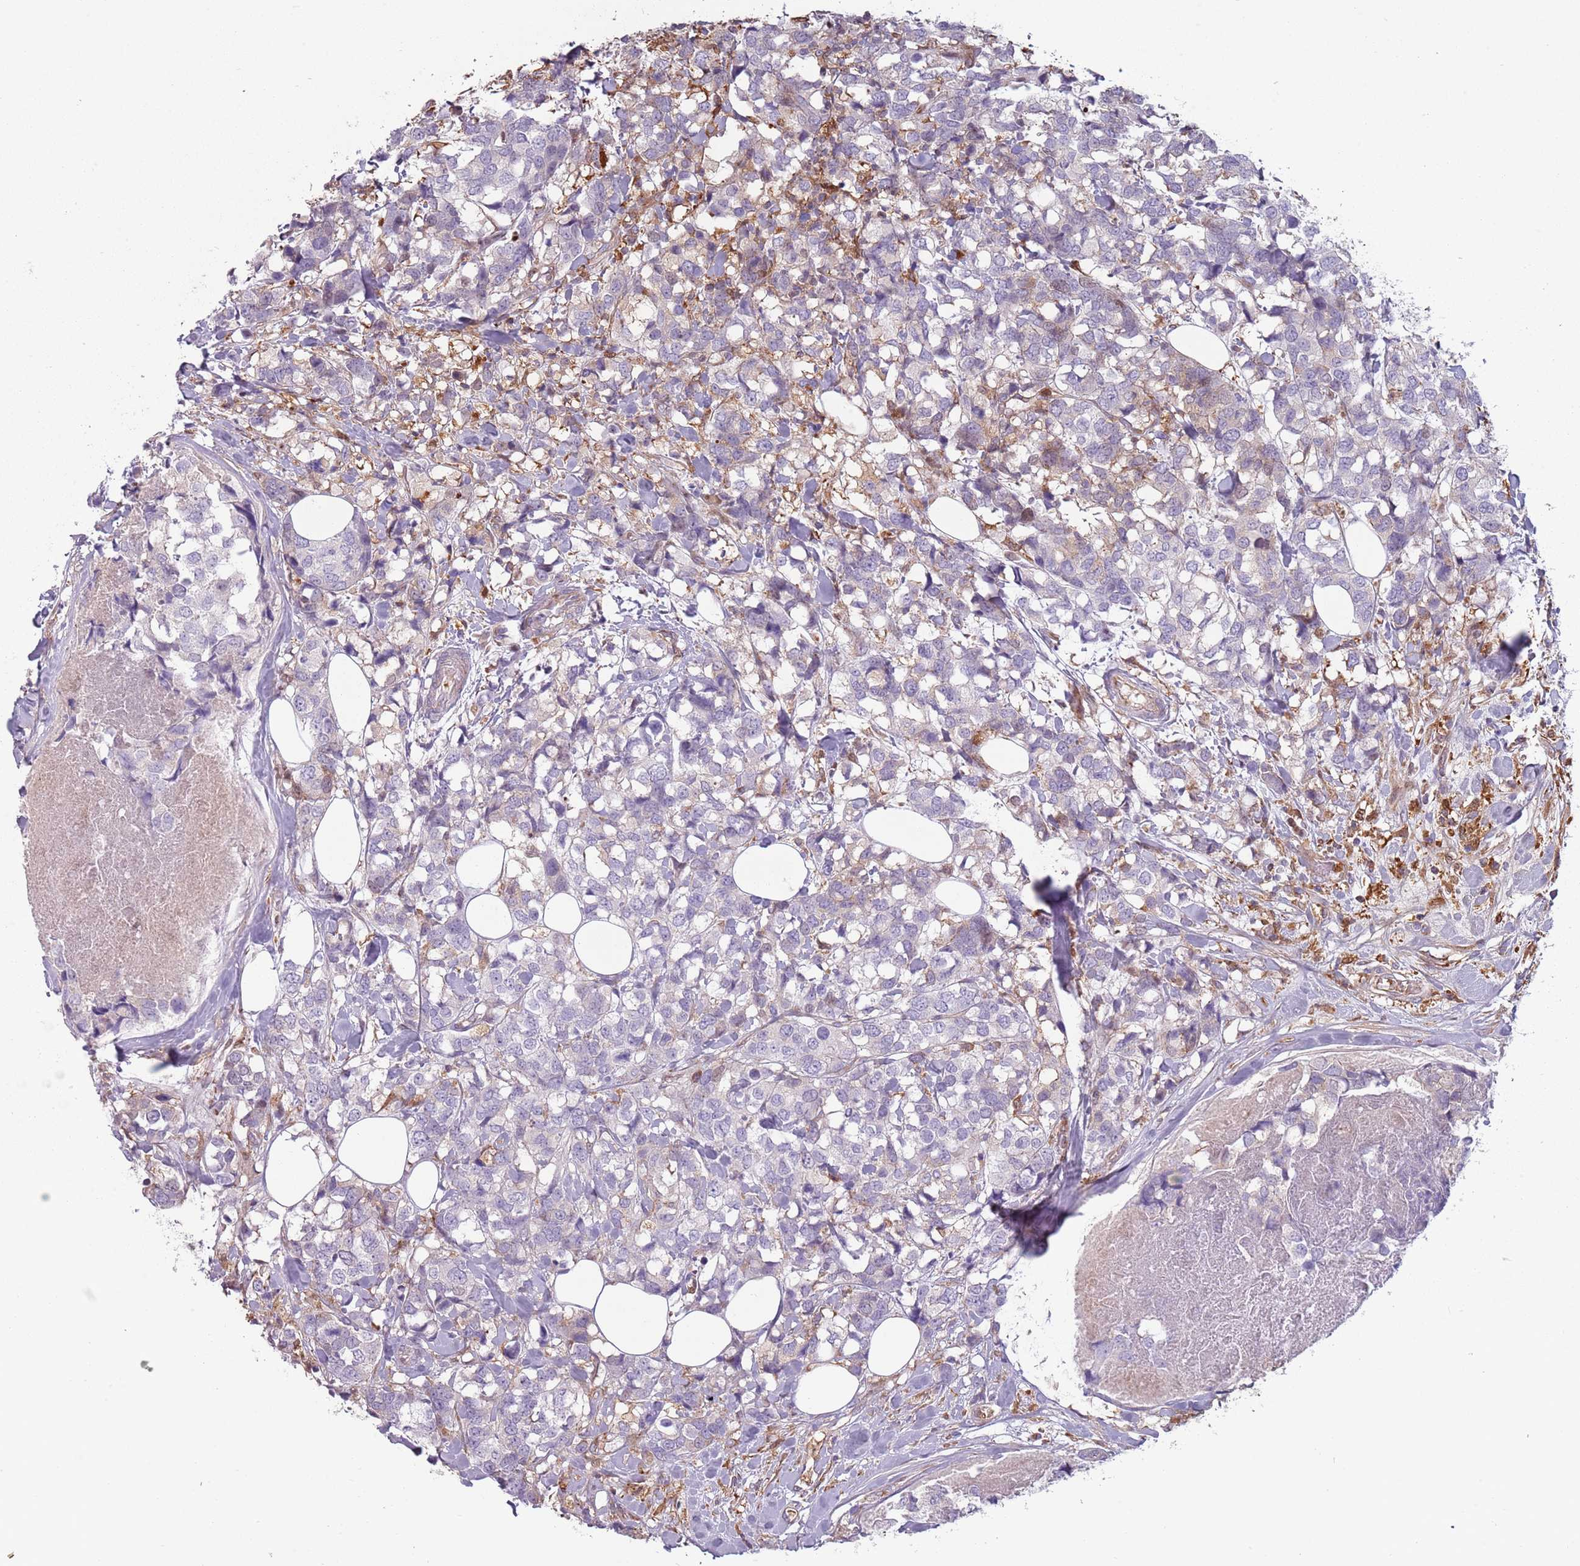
{"staining": {"intensity": "negative", "quantity": "none", "location": "none"}, "tissue": "breast cancer", "cell_type": "Tumor cells", "image_type": "cancer", "snomed": [{"axis": "morphology", "description": "Lobular carcinoma"}, {"axis": "topography", "description": "Breast"}], "caption": "Tumor cells show no significant protein staining in breast lobular carcinoma. (Immunohistochemistry, brightfield microscopy, high magnification).", "gene": "NADK", "patient": {"sex": "female", "age": 59}}